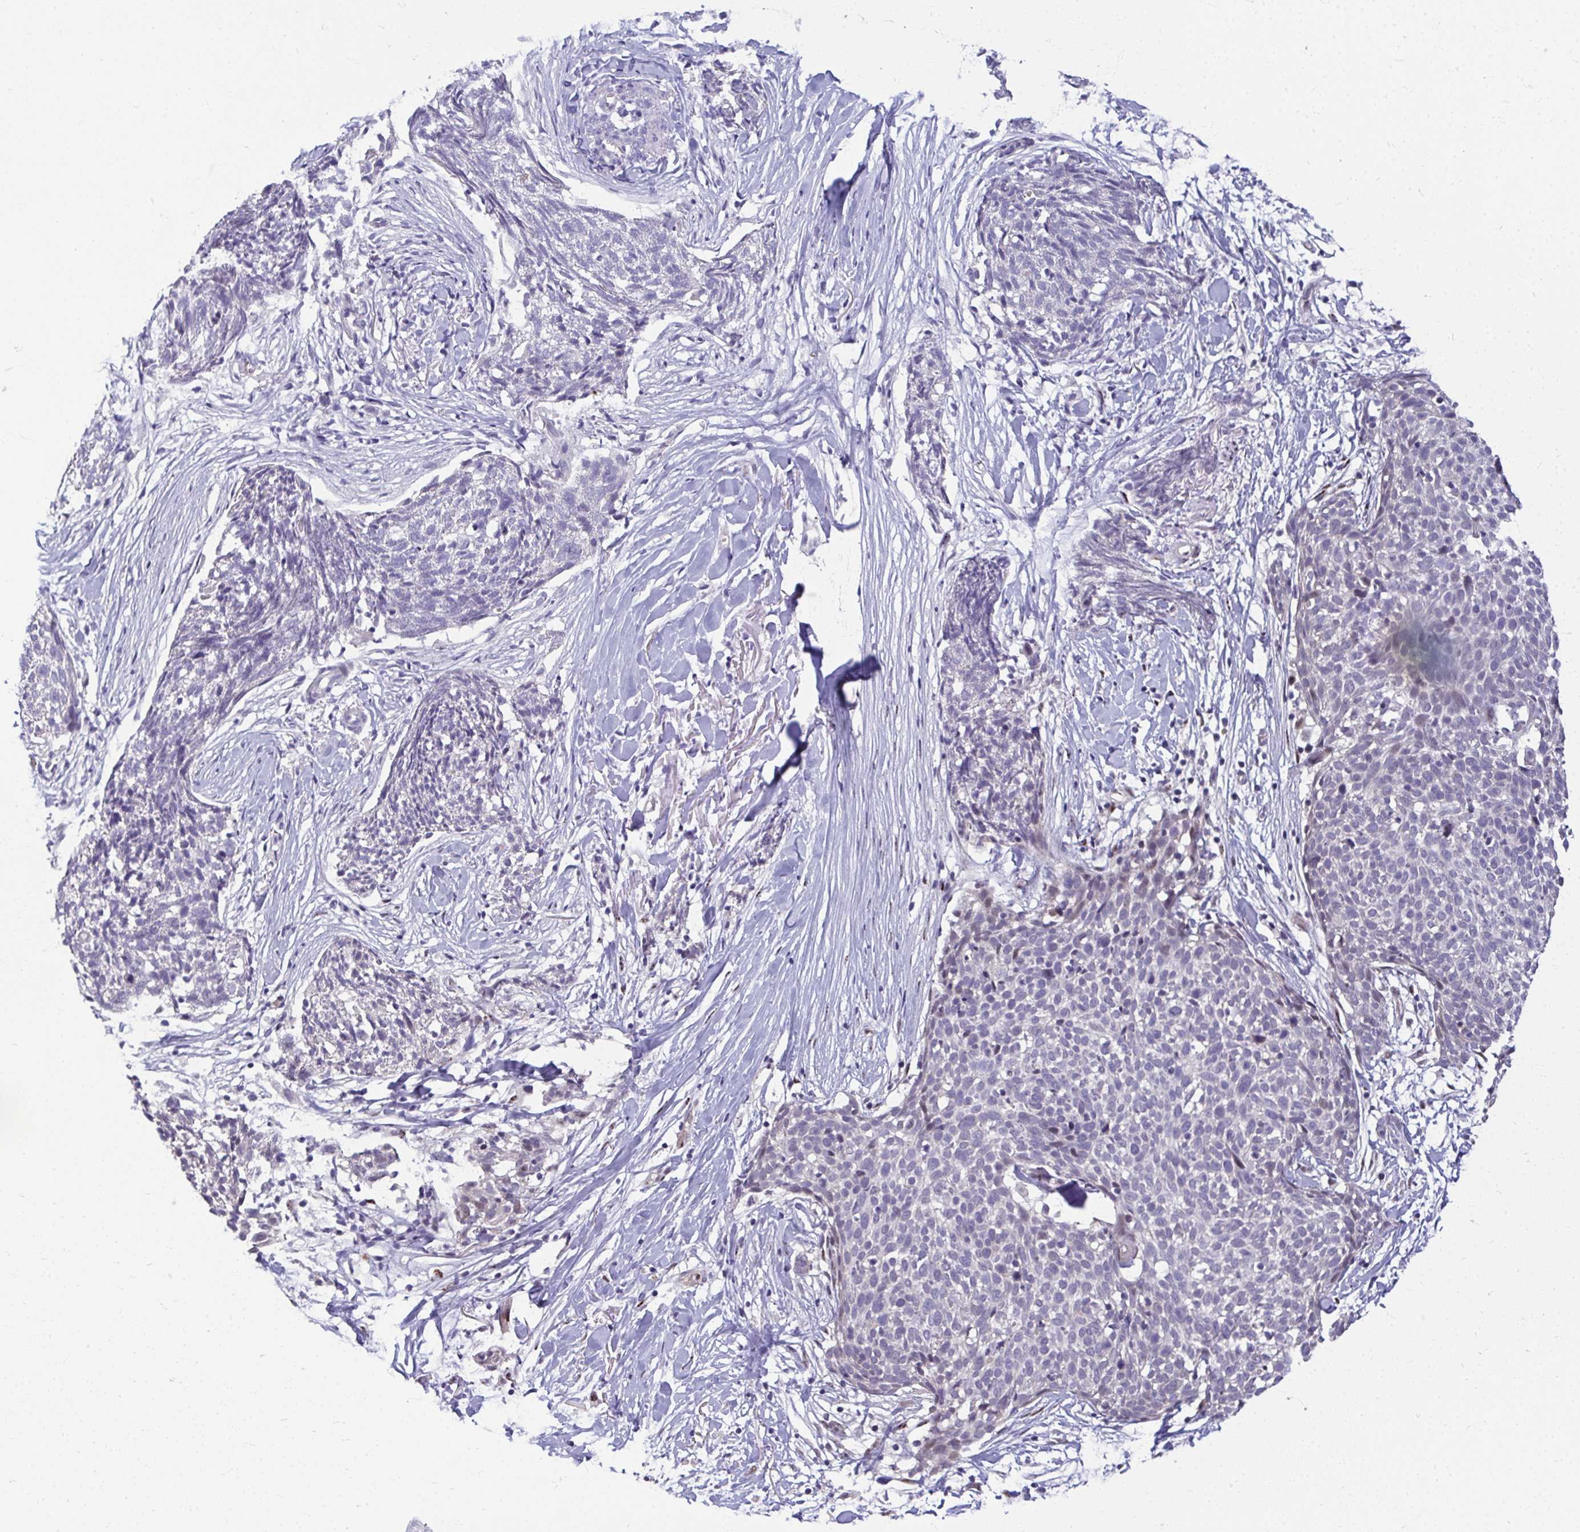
{"staining": {"intensity": "negative", "quantity": "none", "location": "none"}, "tissue": "skin cancer", "cell_type": "Tumor cells", "image_type": "cancer", "snomed": [{"axis": "morphology", "description": "Squamous cell carcinoma, NOS"}, {"axis": "topography", "description": "Skin"}, {"axis": "topography", "description": "Vulva"}], "caption": "Skin squamous cell carcinoma stained for a protein using immunohistochemistry exhibits no positivity tumor cells.", "gene": "ODF1", "patient": {"sex": "female", "age": 75}}